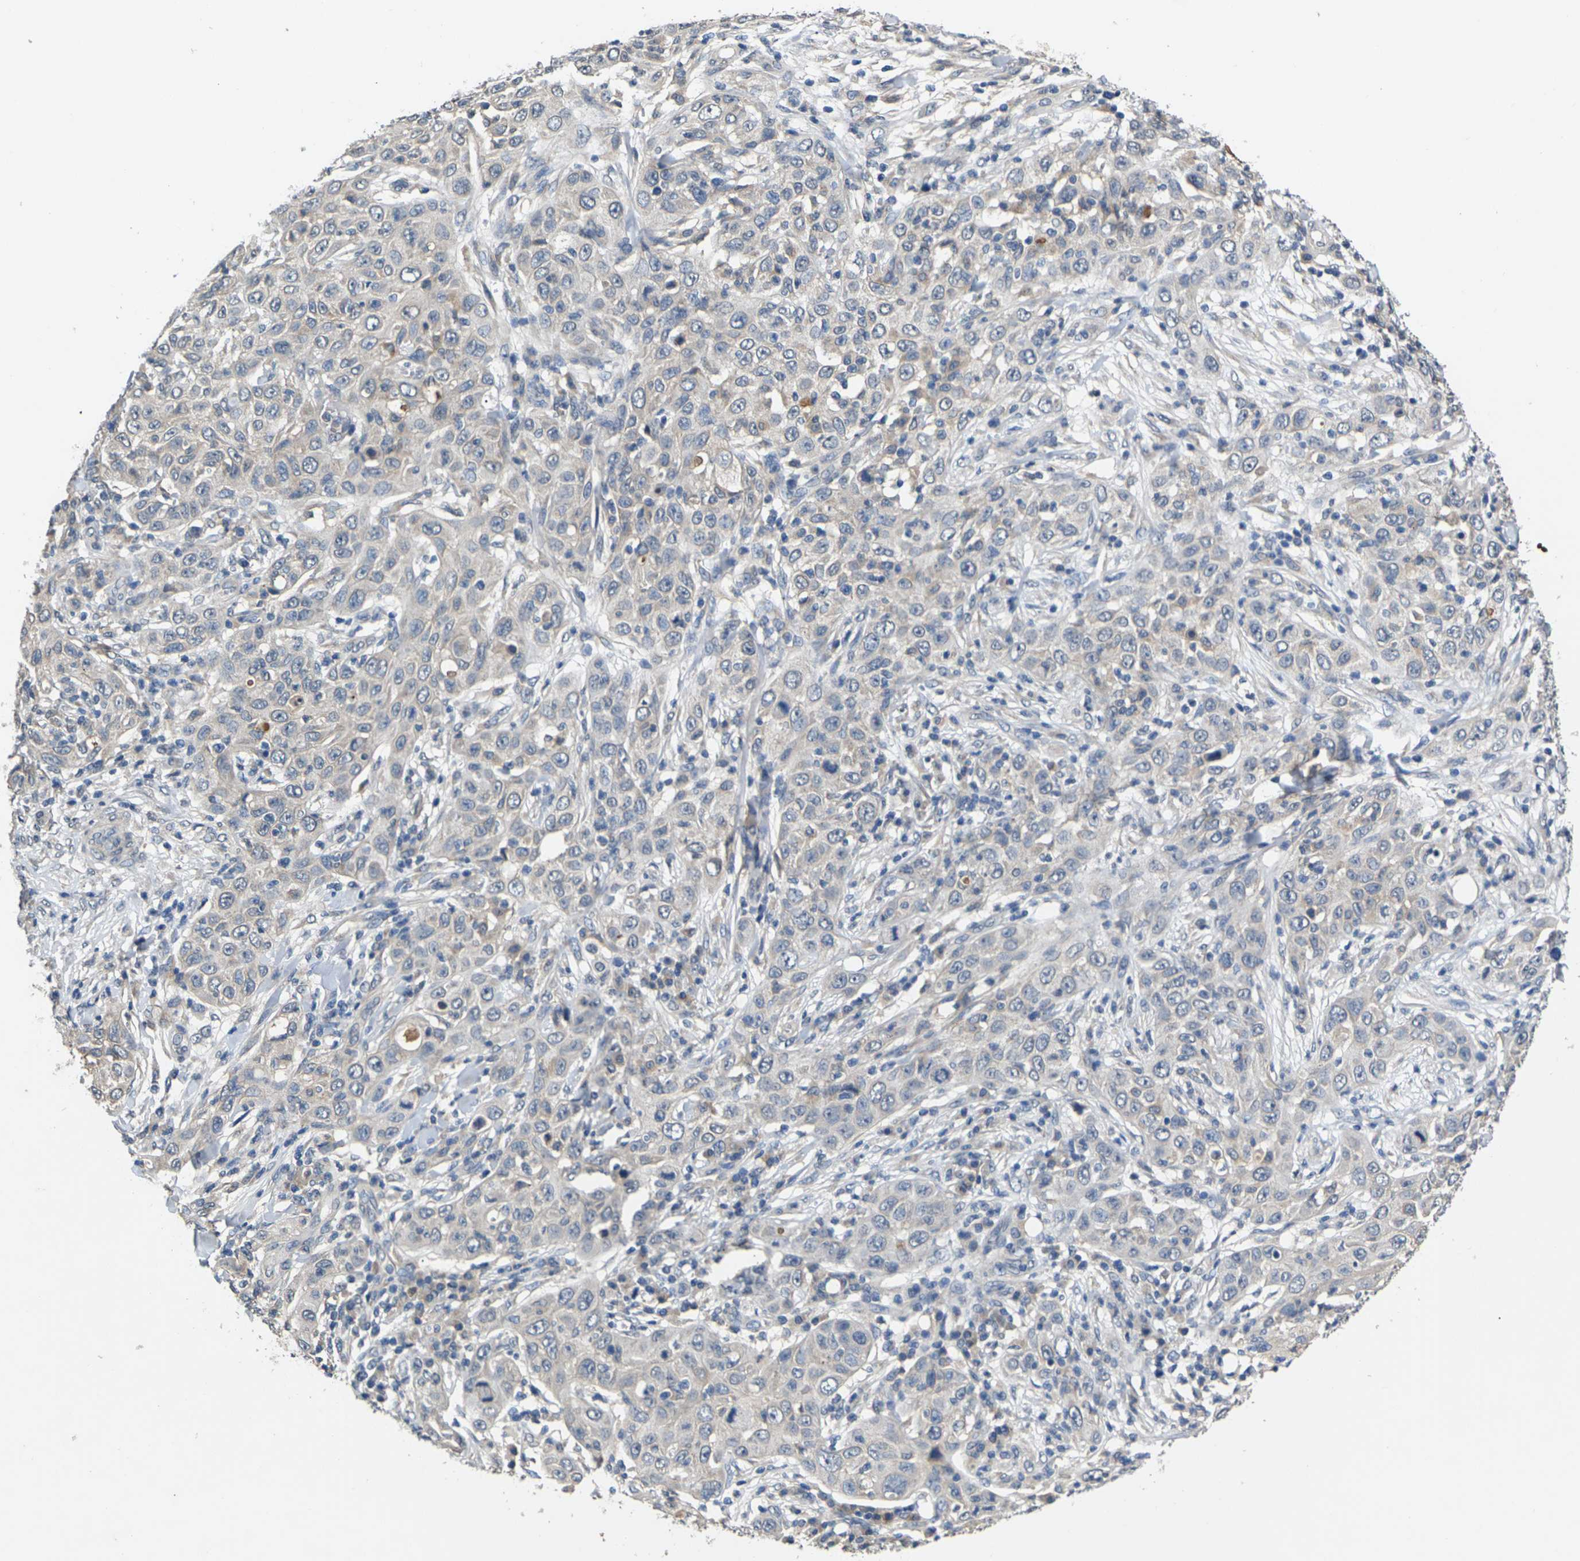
{"staining": {"intensity": "negative", "quantity": "none", "location": "none"}, "tissue": "skin cancer", "cell_type": "Tumor cells", "image_type": "cancer", "snomed": [{"axis": "morphology", "description": "Squamous cell carcinoma, NOS"}, {"axis": "topography", "description": "Skin"}], "caption": "The micrograph shows no staining of tumor cells in skin cancer (squamous cell carcinoma). Brightfield microscopy of immunohistochemistry (IHC) stained with DAB (3,3'-diaminobenzidine) (brown) and hematoxylin (blue), captured at high magnification.", "gene": "SLC2A2", "patient": {"sex": "female", "age": 88}}